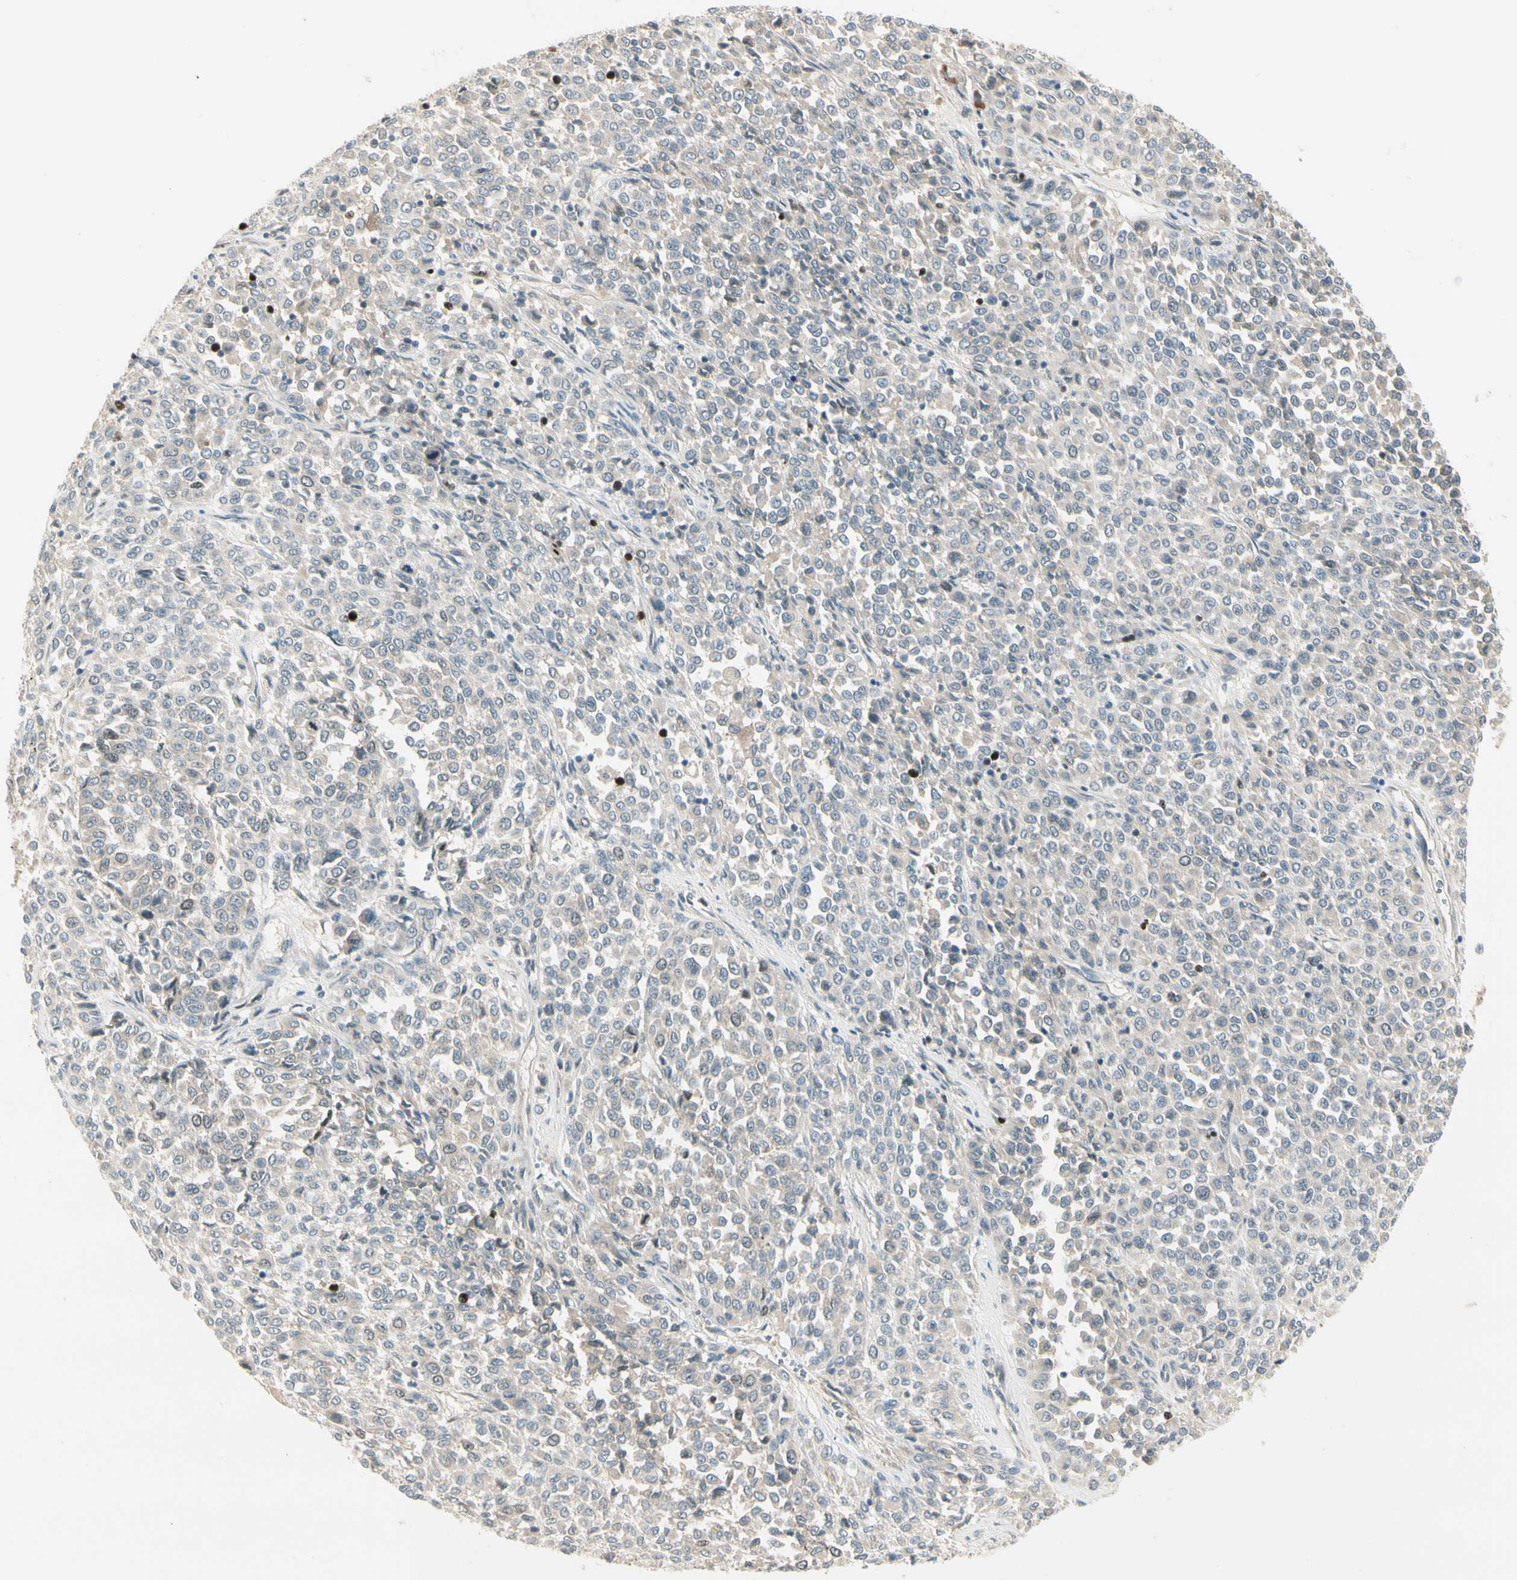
{"staining": {"intensity": "negative", "quantity": "none", "location": "none"}, "tissue": "melanoma", "cell_type": "Tumor cells", "image_type": "cancer", "snomed": [{"axis": "morphology", "description": "Malignant melanoma, Metastatic site"}, {"axis": "topography", "description": "Pancreas"}], "caption": "Tumor cells show no significant protein positivity in melanoma.", "gene": "PITX1", "patient": {"sex": "female", "age": 30}}